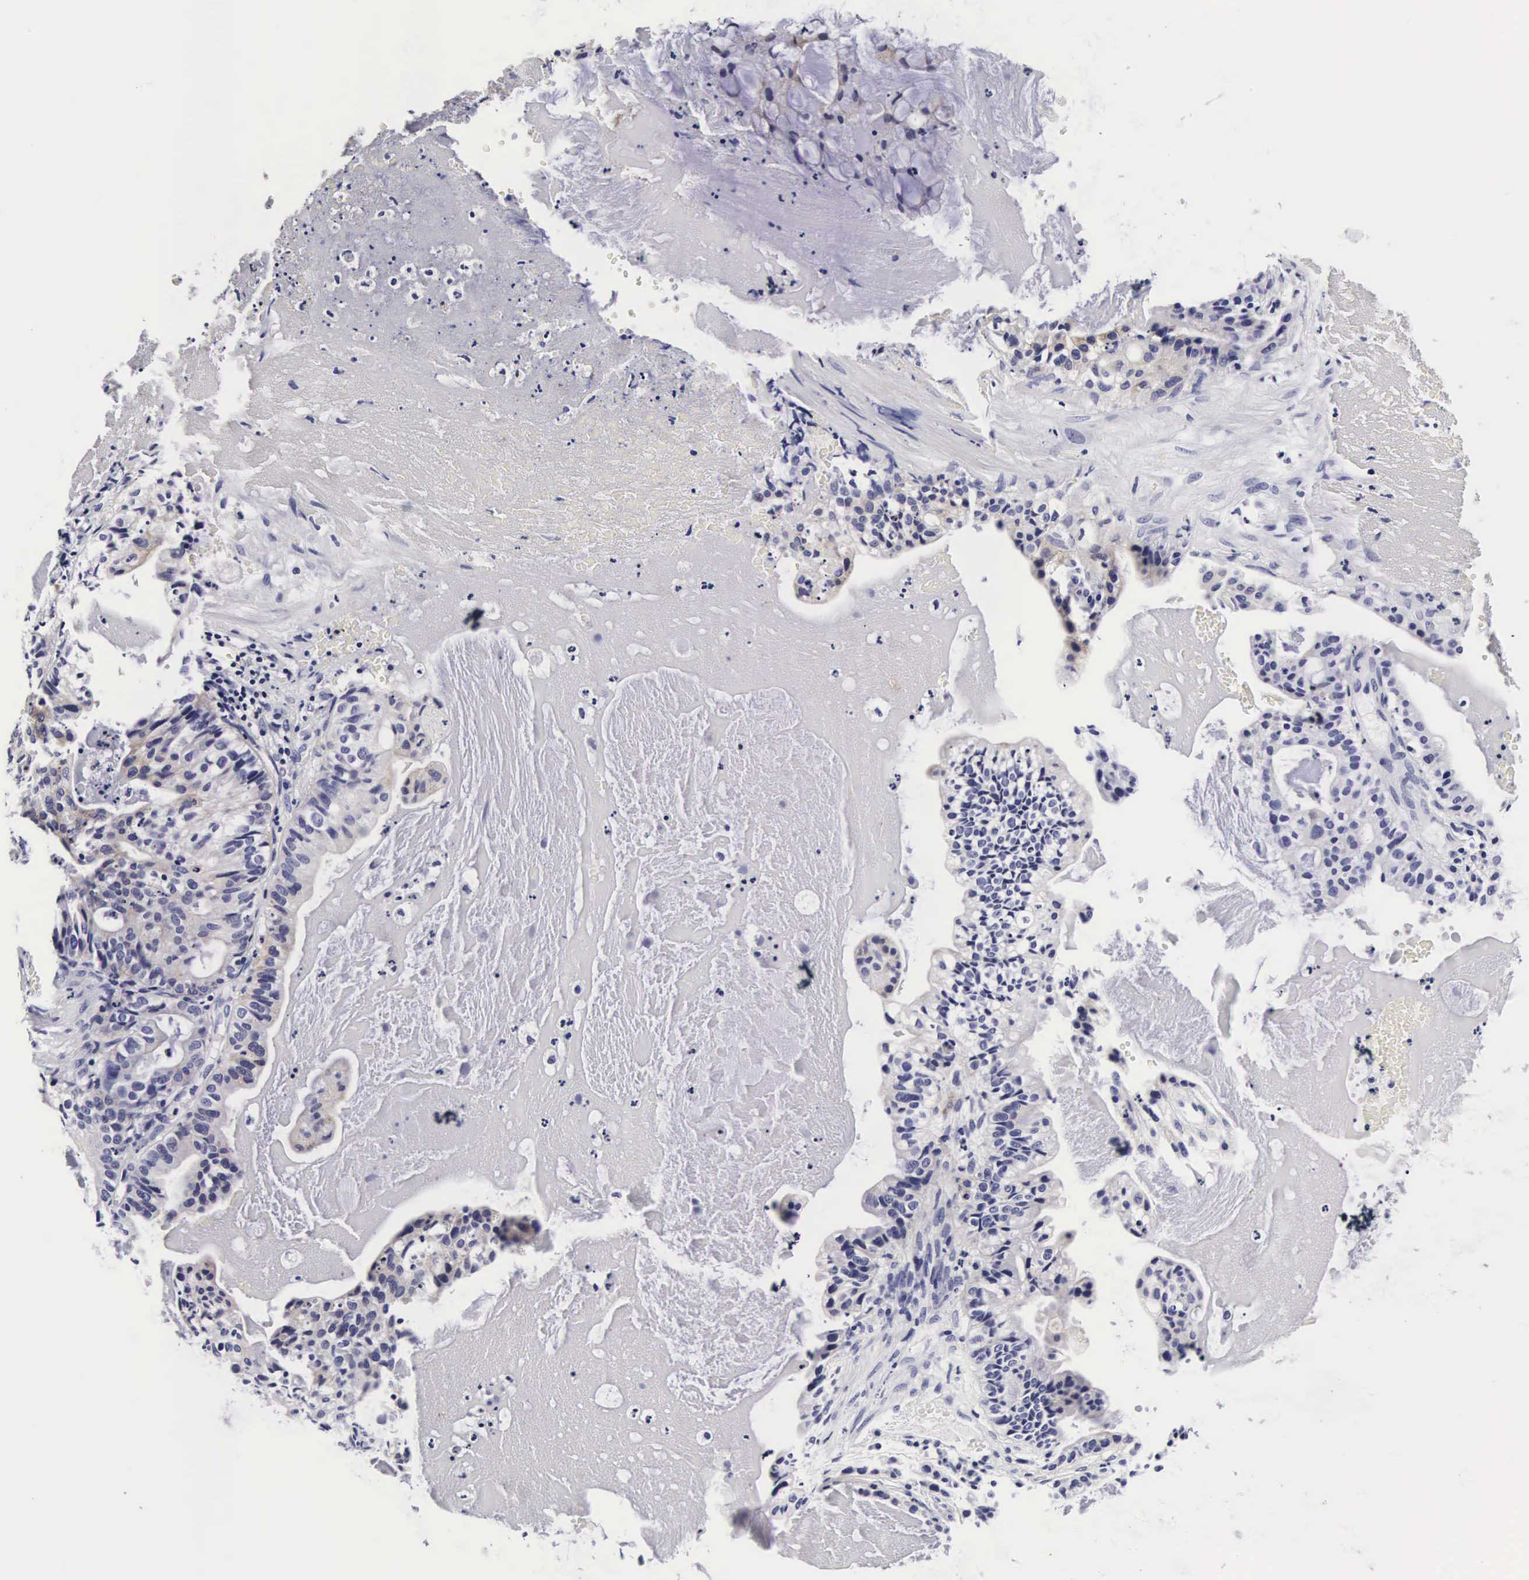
{"staining": {"intensity": "negative", "quantity": "none", "location": "none"}, "tissue": "cervical cancer", "cell_type": "Tumor cells", "image_type": "cancer", "snomed": [{"axis": "morphology", "description": "Adenocarcinoma, NOS"}, {"axis": "topography", "description": "Cervix"}], "caption": "DAB immunohistochemical staining of adenocarcinoma (cervical) exhibits no significant staining in tumor cells. (Stains: DAB (3,3'-diaminobenzidine) IHC with hematoxylin counter stain, Microscopy: brightfield microscopy at high magnification).", "gene": "RNASE6", "patient": {"sex": "female", "age": 41}}